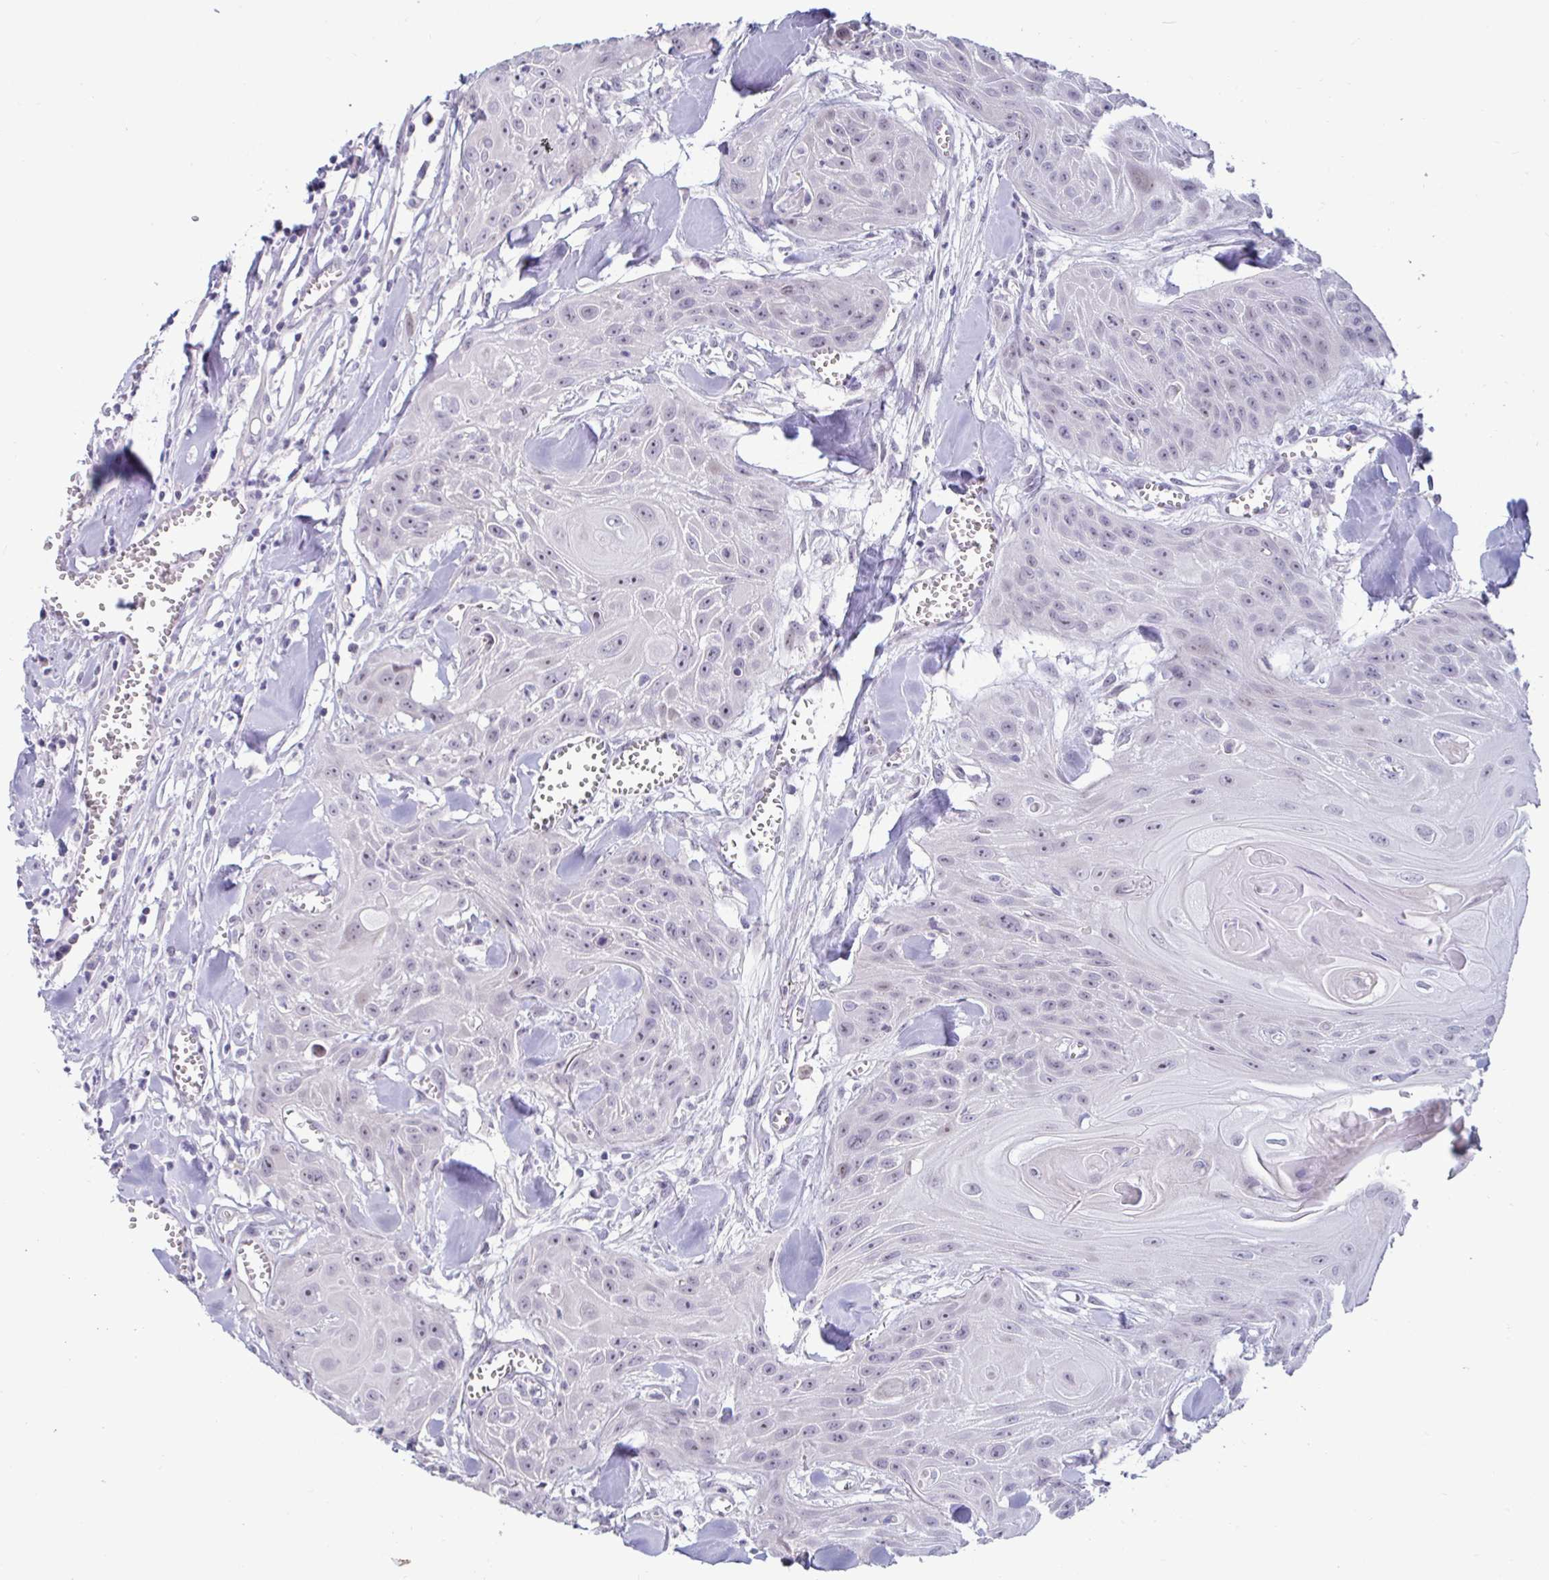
{"staining": {"intensity": "negative", "quantity": "none", "location": "none"}, "tissue": "head and neck cancer", "cell_type": "Tumor cells", "image_type": "cancer", "snomed": [{"axis": "morphology", "description": "Squamous cell carcinoma, NOS"}, {"axis": "topography", "description": "Lymph node"}, {"axis": "topography", "description": "Salivary gland"}, {"axis": "topography", "description": "Head-Neck"}], "caption": "Immunohistochemistry of squamous cell carcinoma (head and neck) demonstrates no expression in tumor cells.", "gene": "GSTM1", "patient": {"sex": "female", "age": 74}}